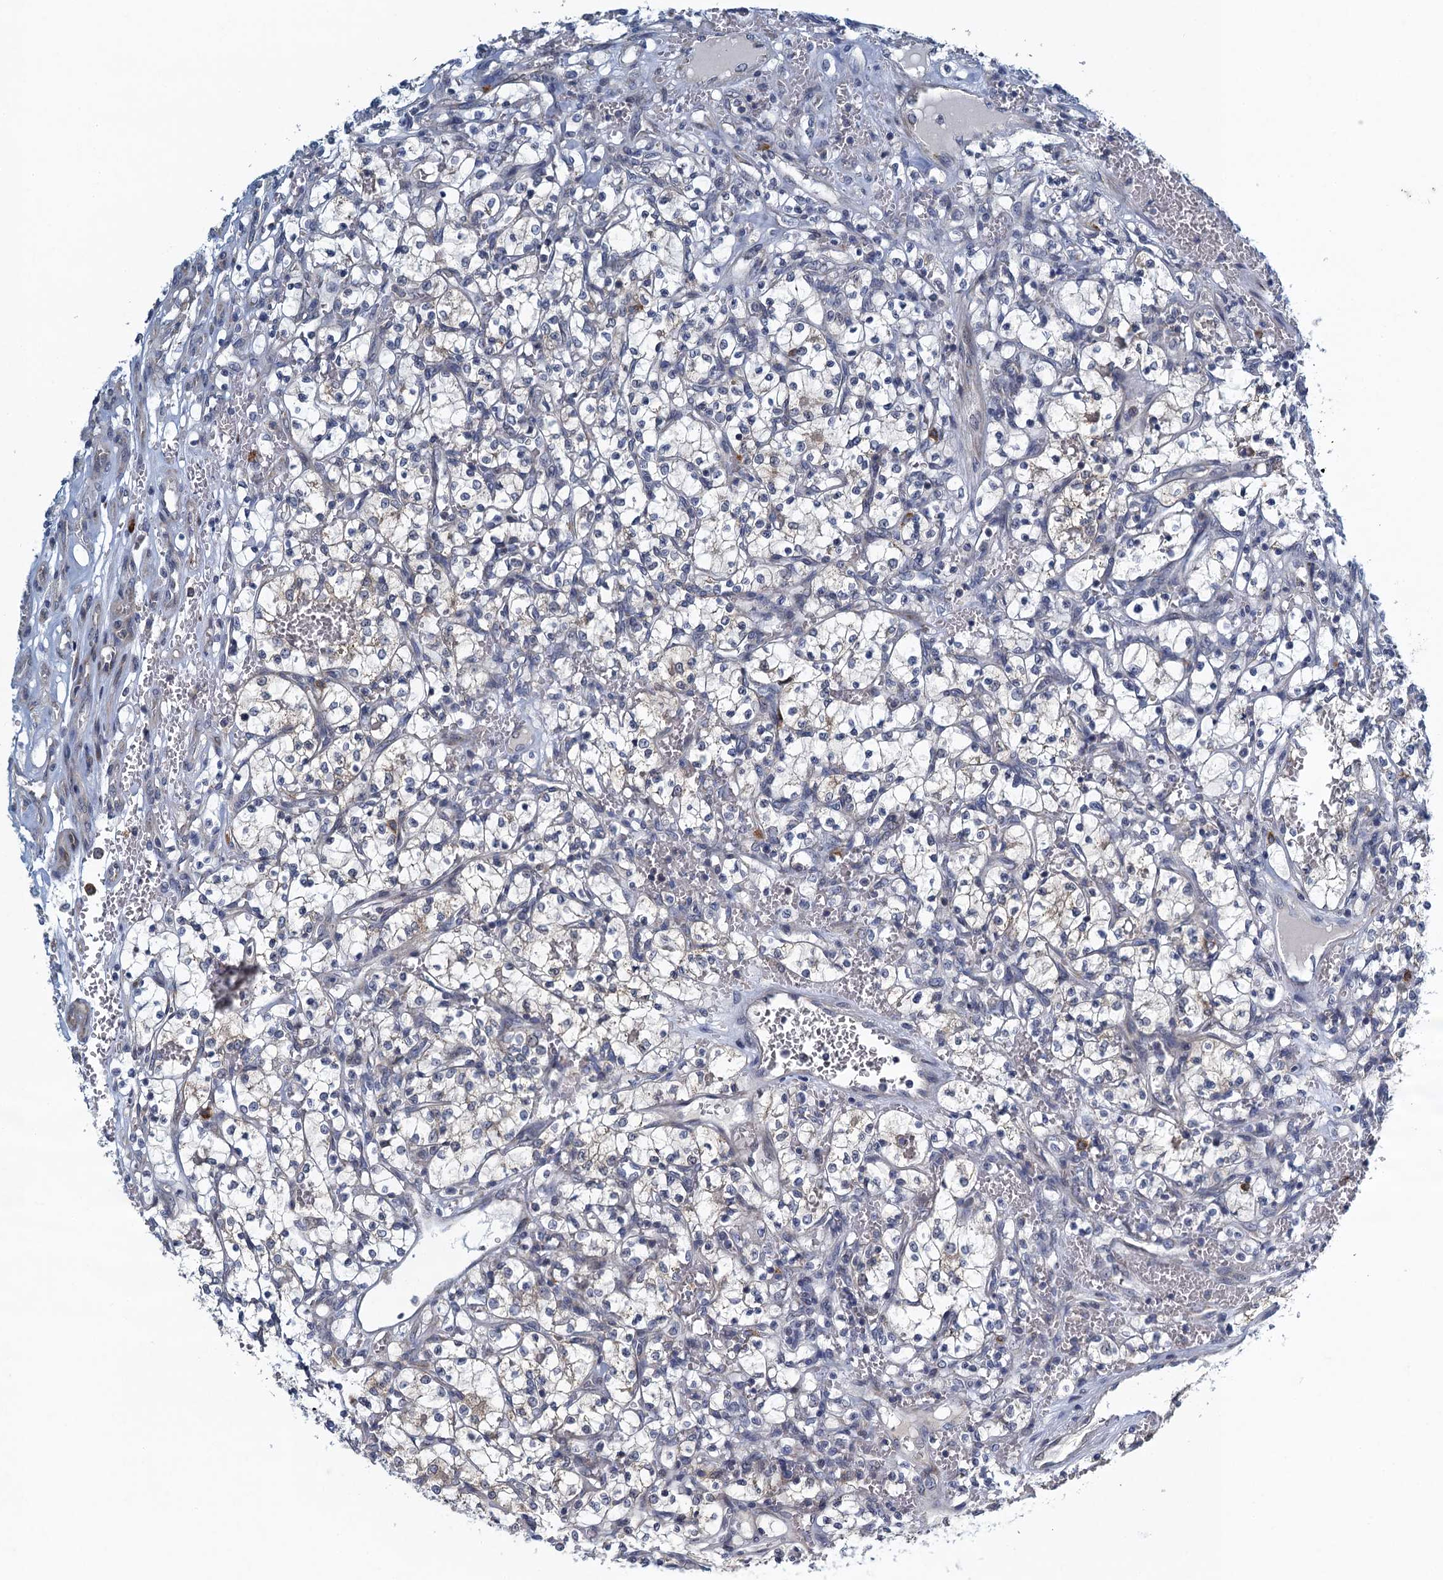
{"staining": {"intensity": "negative", "quantity": "none", "location": "none"}, "tissue": "renal cancer", "cell_type": "Tumor cells", "image_type": "cancer", "snomed": [{"axis": "morphology", "description": "Adenocarcinoma, NOS"}, {"axis": "topography", "description": "Kidney"}], "caption": "Renal cancer was stained to show a protein in brown. There is no significant expression in tumor cells.", "gene": "ALG2", "patient": {"sex": "female", "age": 69}}